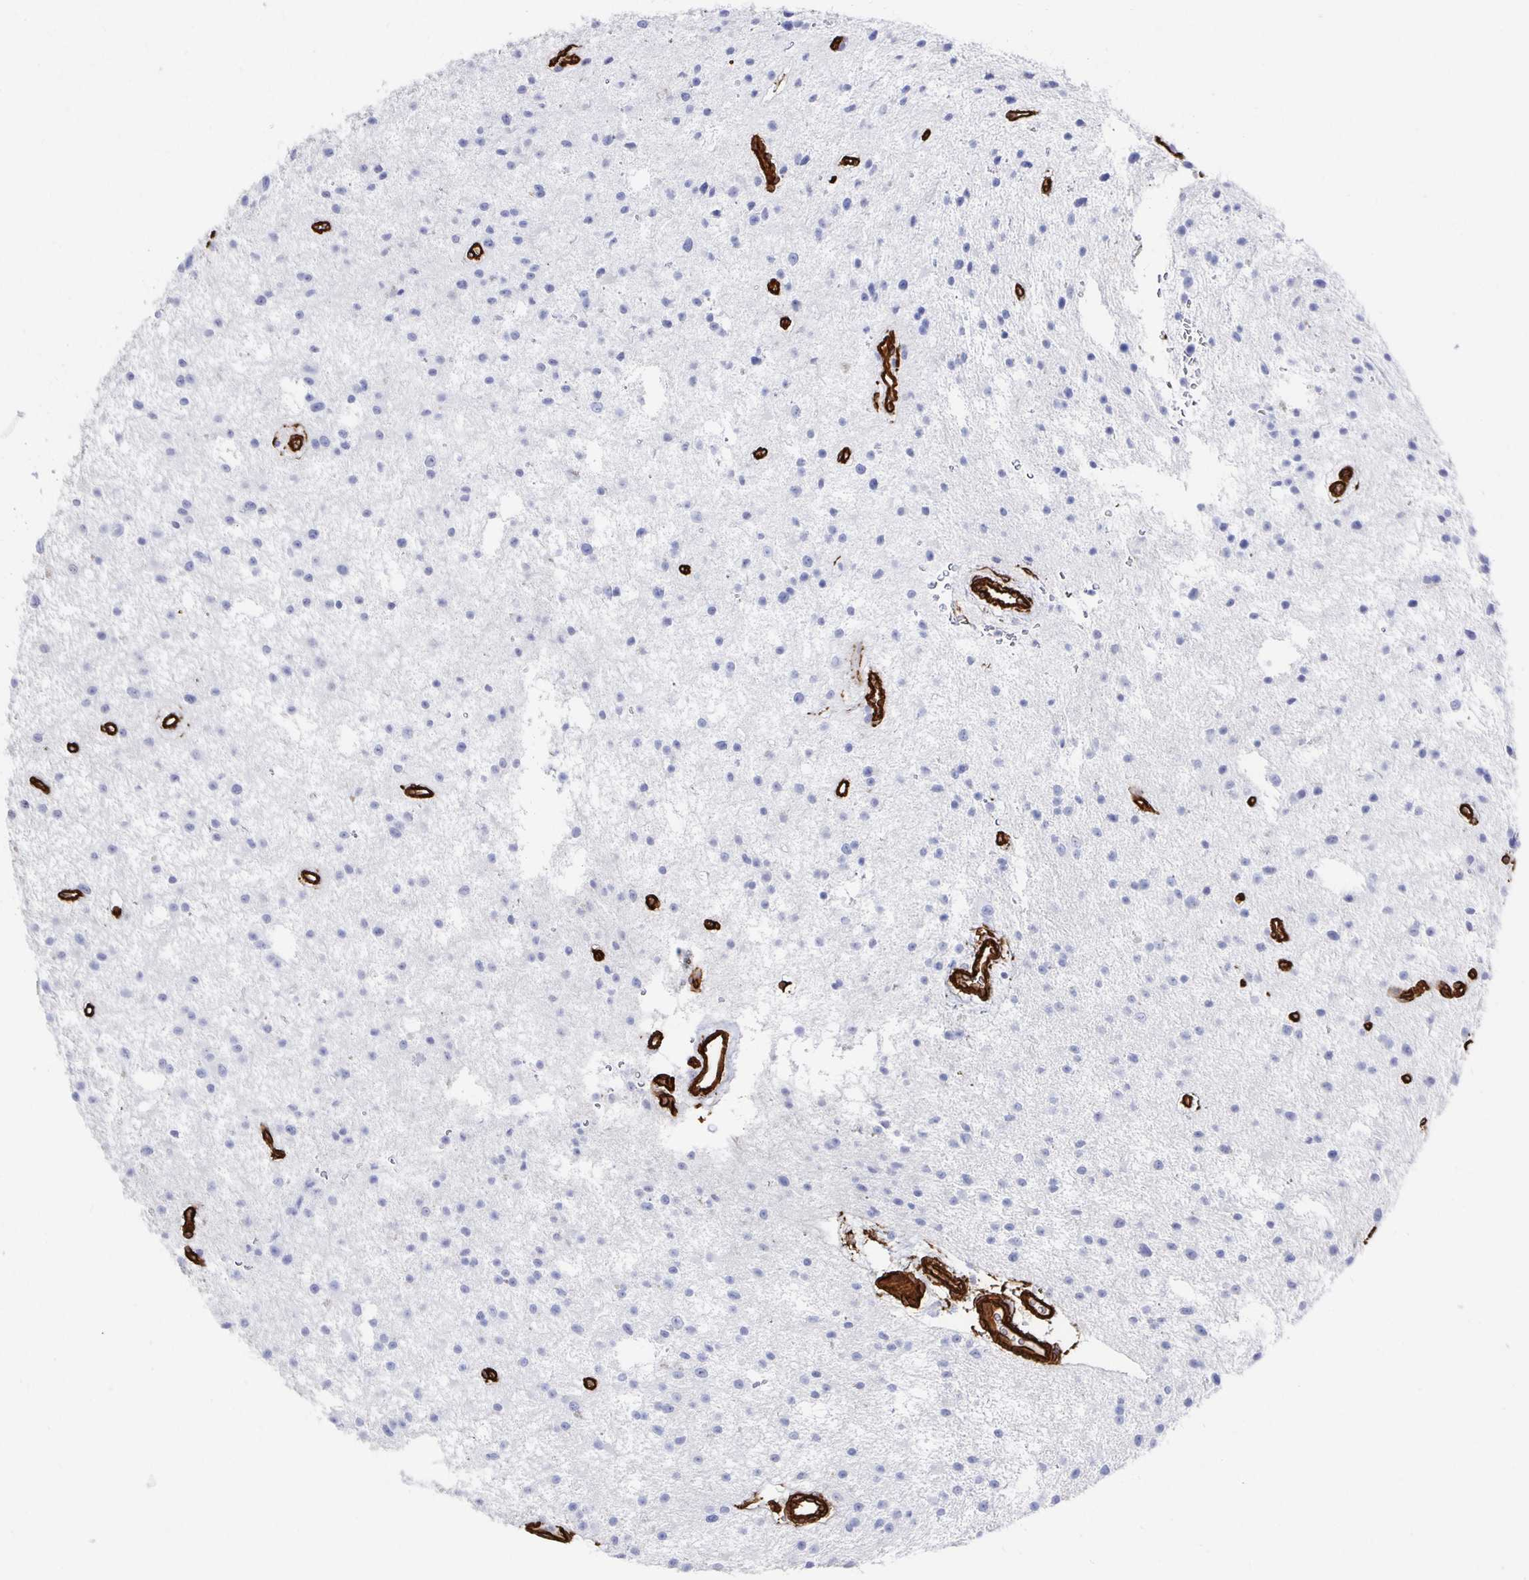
{"staining": {"intensity": "negative", "quantity": "none", "location": "none"}, "tissue": "glioma", "cell_type": "Tumor cells", "image_type": "cancer", "snomed": [{"axis": "morphology", "description": "Glioma, malignant, Low grade"}, {"axis": "topography", "description": "Brain"}], "caption": "Image shows no significant protein expression in tumor cells of malignant glioma (low-grade).", "gene": "VIPR2", "patient": {"sex": "male", "age": 43}}